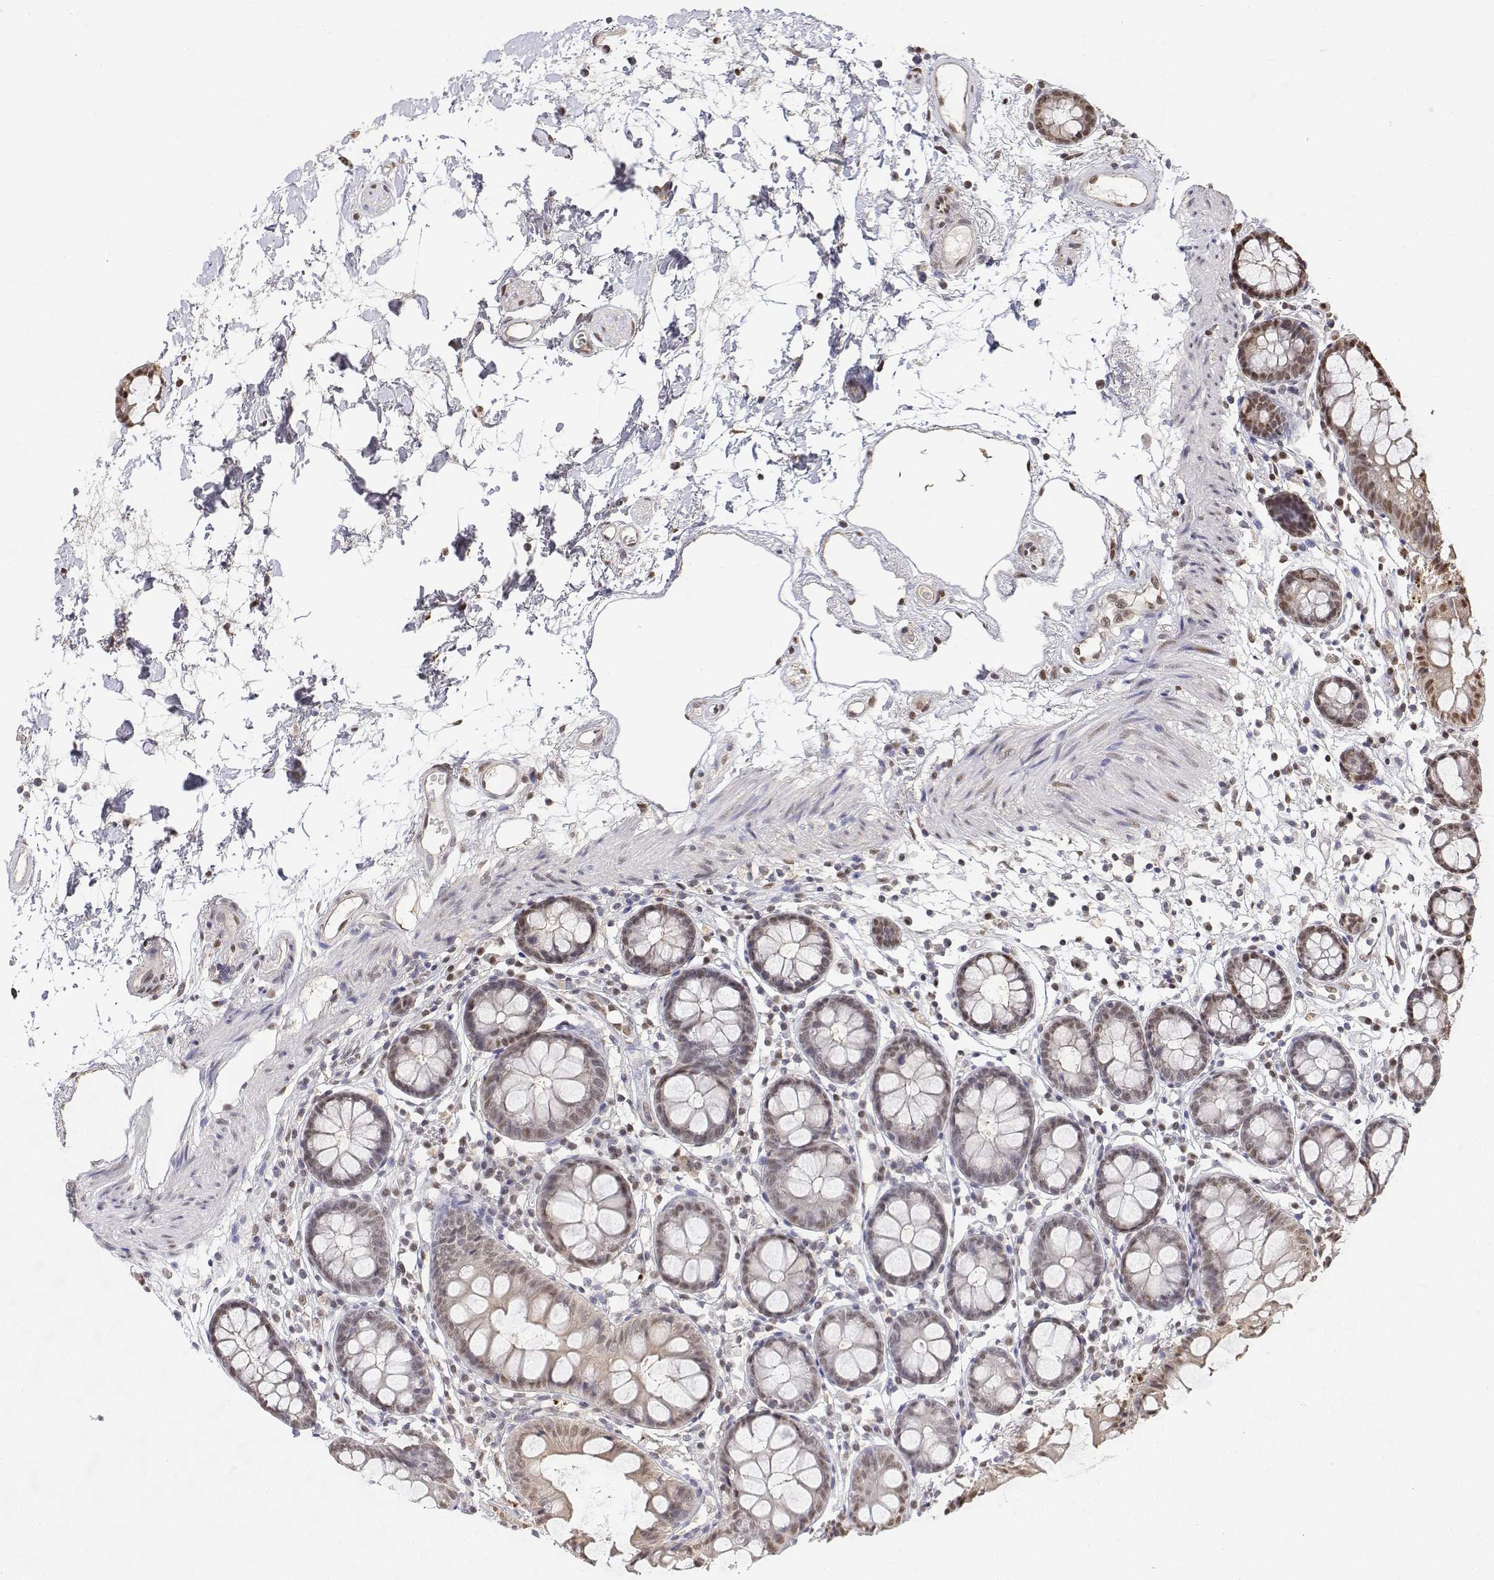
{"staining": {"intensity": "moderate", "quantity": ">75%", "location": "nuclear"}, "tissue": "colon", "cell_type": "Endothelial cells", "image_type": "normal", "snomed": [{"axis": "morphology", "description": "Normal tissue, NOS"}, {"axis": "topography", "description": "Colon"}], "caption": "A medium amount of moderate nuclear positivity is appreciated in approximately >75% of endothelial cells in normal colon. (DAB IHC with brightfield microscopy, high magnification).", "gene": "TPI1", "patient": {"sex": "female", "age": 84}}